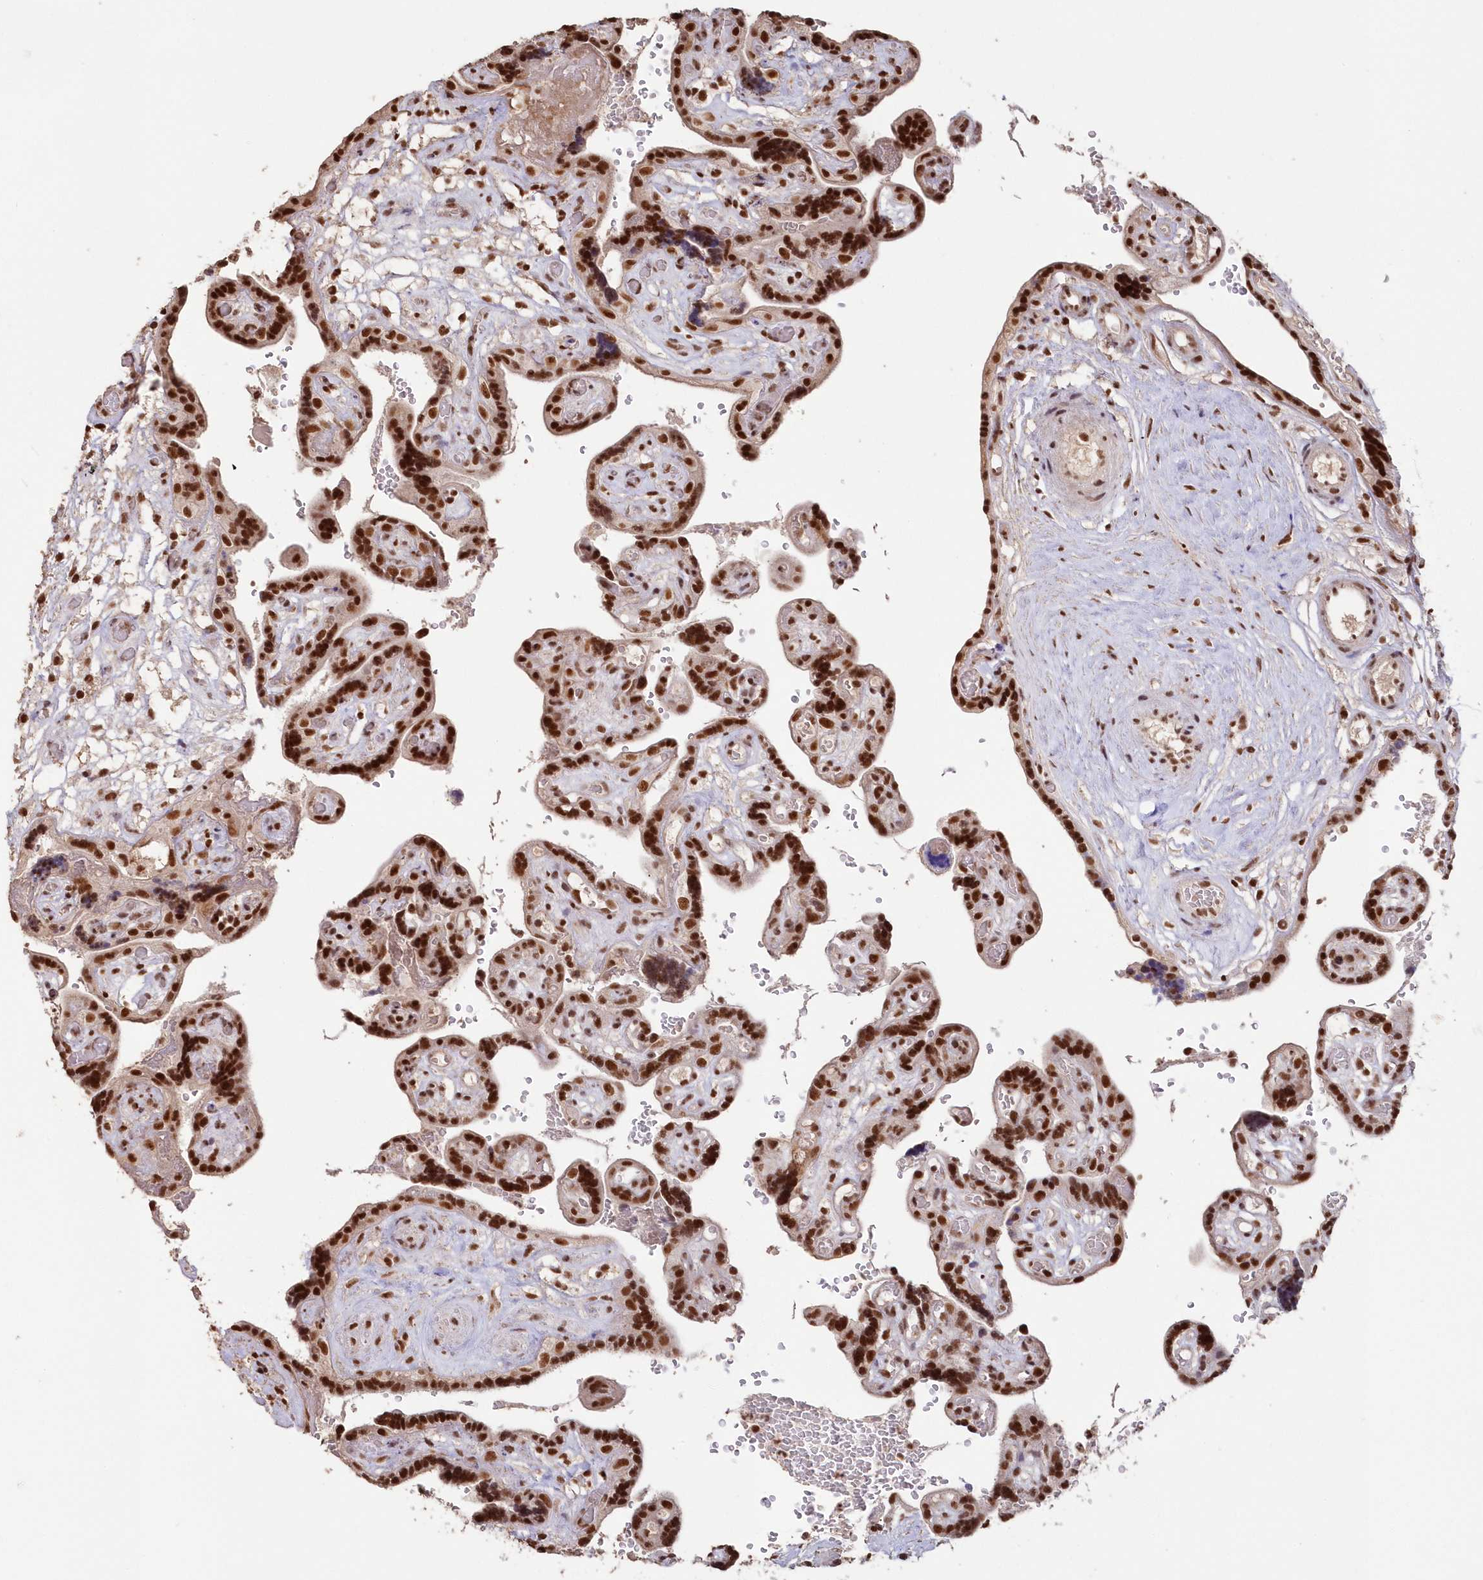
{"staining": {"intensity": "strong", "quantity": ">75%", "location": "nuclear"}, "tissue": "placenta", "cell_type": "Decidual cells", "image_type": "normal", "snomed": [{"axis": "morphology", "description": "Normal tissue, NOS"}, {"axis": "topography", "description": "Placenta"}], "caption": "Placenta stained with immunohistochemistry demonstrates strong nuclear staining in approximately >75% of decidual cells. Nuclei are stained in blue.", "gene": "PDS5A", "patient": {"sex": "female", "age": 30}}